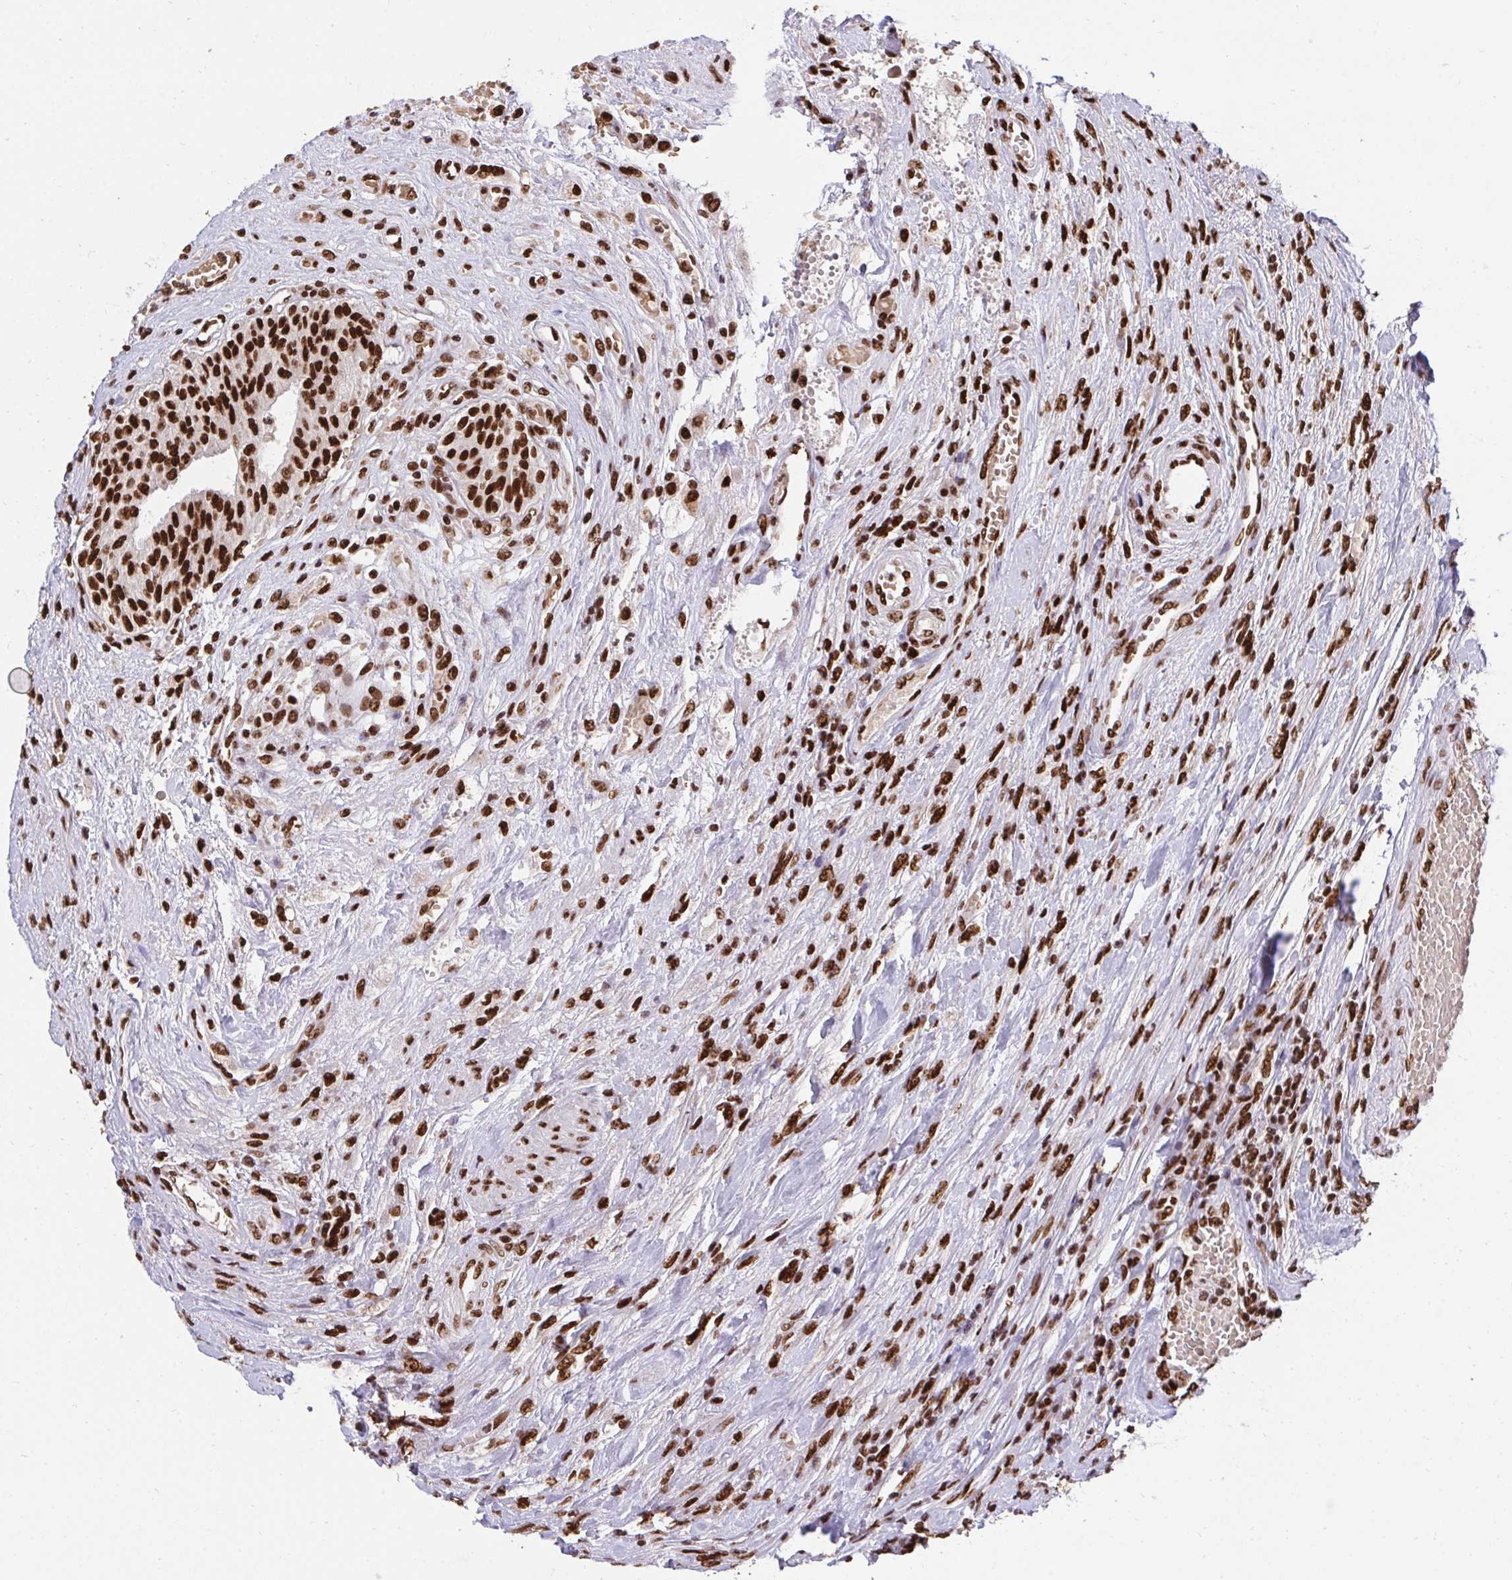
{"staining": {"intensity": "strong", "quantity": ">75%", "location": "nuclear"}, "tissue": "urothelial cancer", "cell_type": "Tumor cells", "image_type": "cancer", "snomed": [{"axis": "morphology", "description": "Urothelial carcinoma, High grade"}, {"axis": "topography", "description": "Urinary bladder"}], "caption": "Human high-grade urothelial carcinoma stained with a protein marker displays strong staining in tumor cells.", "gene": "HNRNPL", "patient": {"sex": "female", "age": 79}}